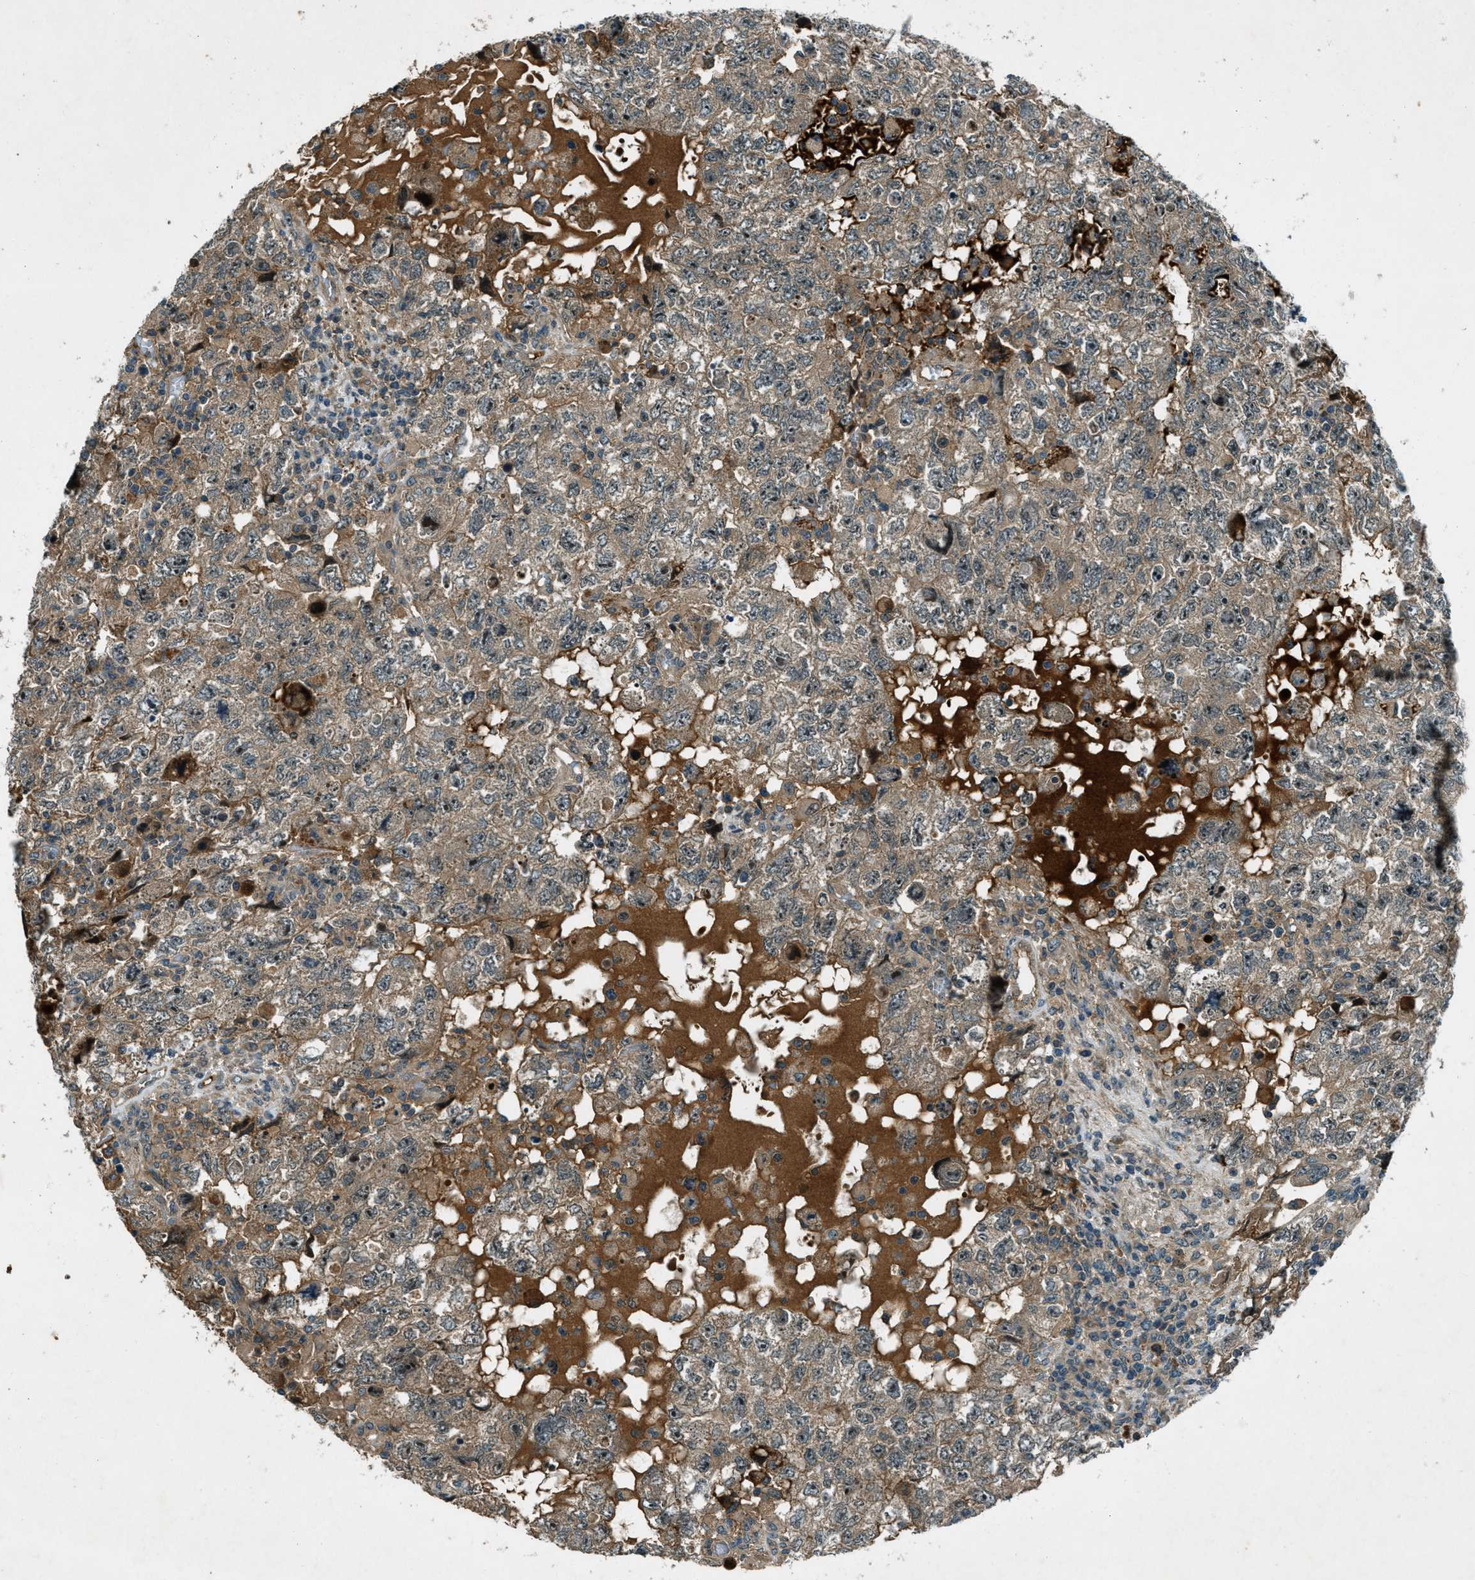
{"staining": {"intensity": "weak", "quantity": ">75%", "location": "cytoplasmic/membranous"}, "tissue": "testis cancer", "cell_type": "Tumor cells", "image_type": "cancer", "snomed": [{"axis": "morphology", "description": "Seminoma, NOS"}, {"axis": "topography", "description": "Testis"}], "caption": "IHC image of human seminoma (testis) stained for a protein (brown), which exhibits low levels of weak cytoplasmic/membranous staining in about >75% of tumor cells.", "gene": "STK11", "patient": {"sex": "male", "age": 22}}